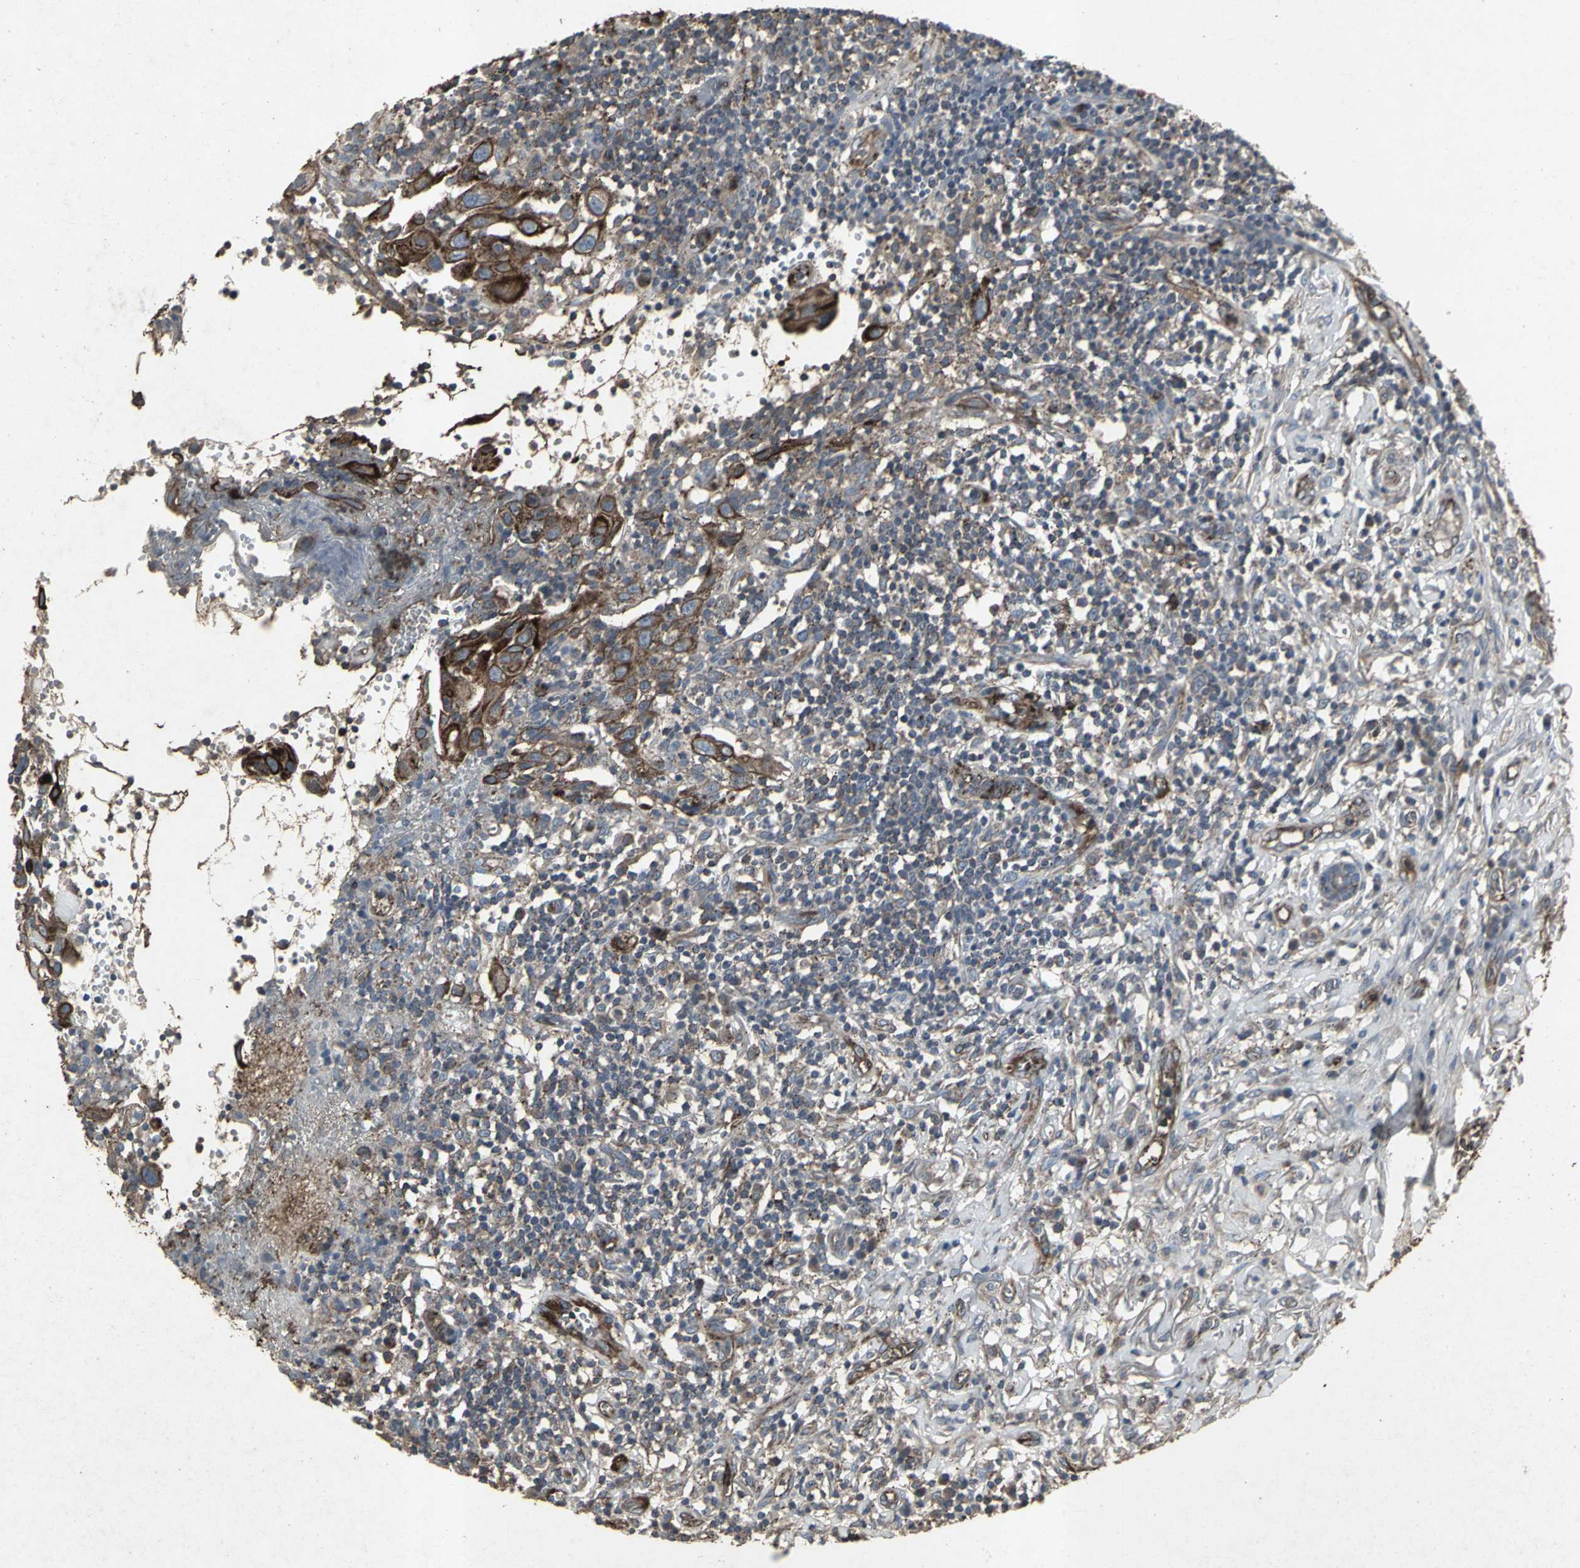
{"staining": {"intensity": "strong", "quantity": ">75%", "location": "cytoplasmic/membranous"}, "tissue": "thyroid cancer", "cell_type": "Tumor cells", "image_type": "cancer", "snomed": [{"axis": "morphology", "description": "Carcinoma, NOS"}, {"axis": "topography", "description": "Thyroid gland"}], "caption": "The immunohistochemical stain highlights strong cytoplasmic/membranous expression in tumor cells of carcinoma (thyroid) tissue.", "gene": "CCR9", "patient": {"sex": "female", "age": 77}}